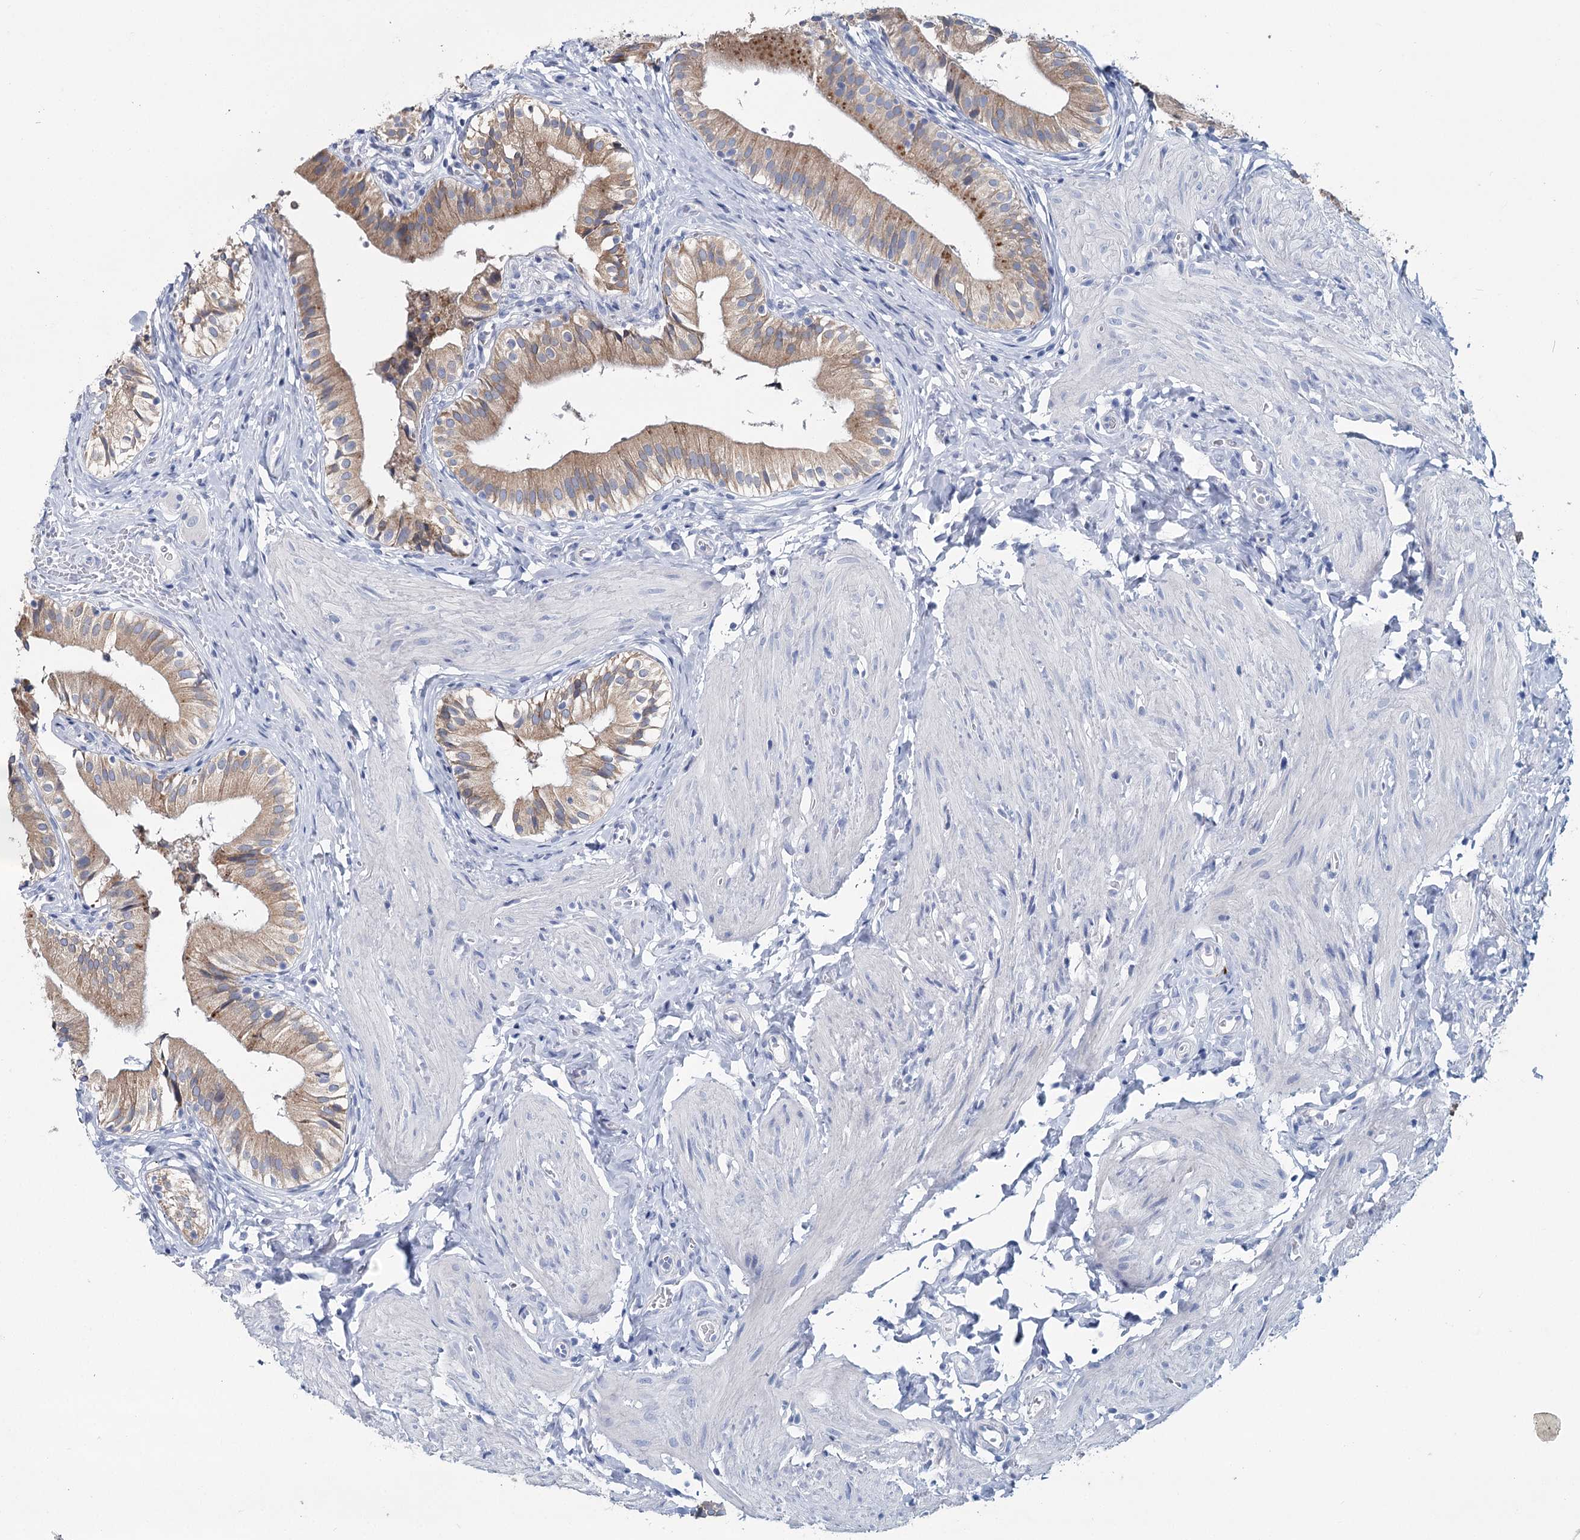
{"staining": {"intensity": "moderate", "quantity": ">75%", "location": "cytoplasmic/membranous"}, "tissue": "gallbladder", "cell_type": "Glandular cells", "image_type": "normal", "snomed": [{"axis": "morphology", "description": "Normal tissue, NOS"}, {"axis": "topography", "description": "Gallbladder"}], "caption": "The histopathology image demonstrates a brown stain indicating the presence of a protein in the cytoplasmic/membranous of glandular cells in gallbladder.", "gene": "METTL7B", "patient": {"sex": "female", "age": 47}}